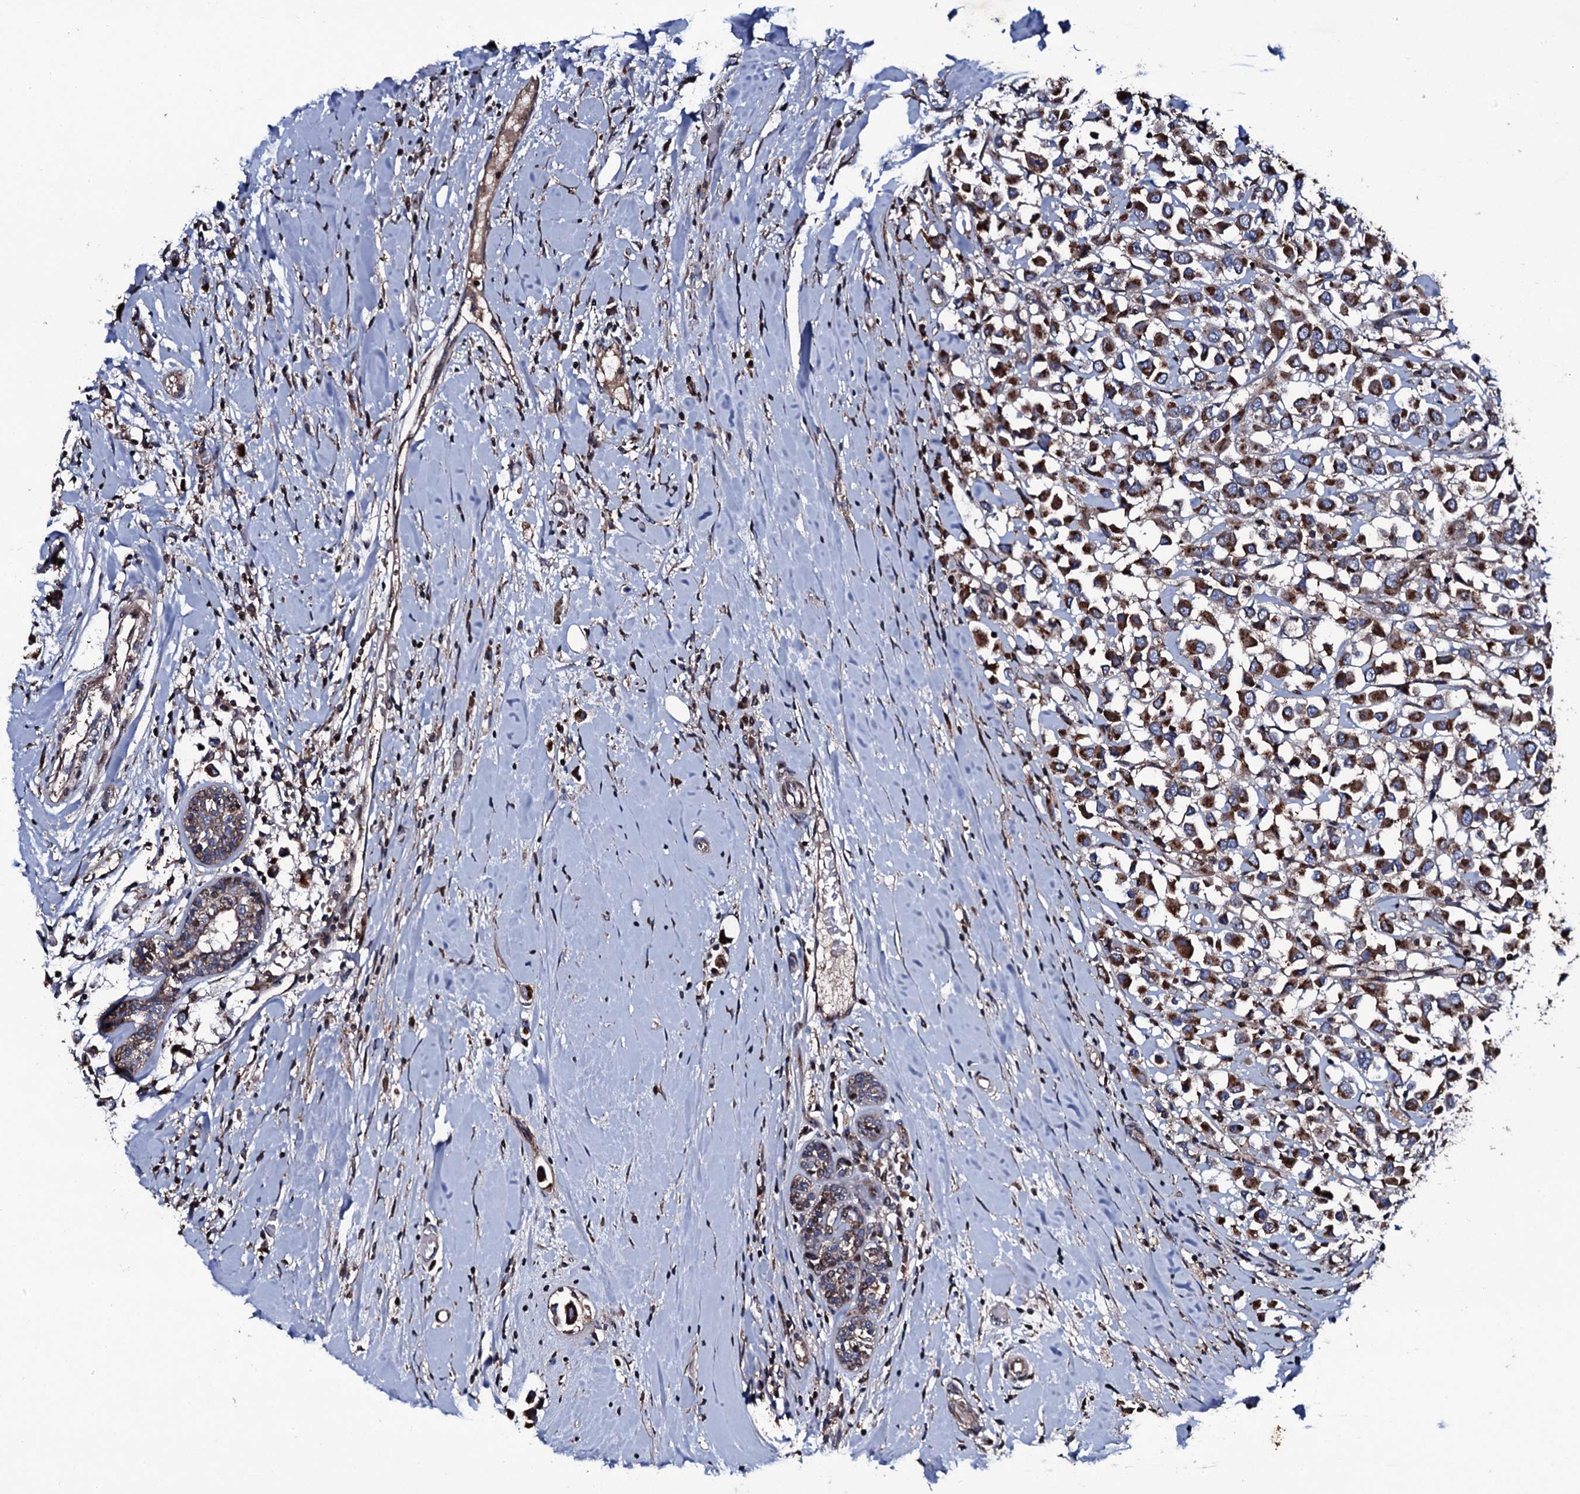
{"staining": {"intensity": "strong", "quantity": ">75%", "location": "cytoplasmic/membranous"}, "tissue": "breast cancer", "cell_type": "Tumor cells", "image_type": "cancer", "snomed": [{"axis": "morphology", "description": "Duct carcinoma"}, {"axis": "topography", "description": "Breast"}], "caption": "This histopathology image exhibits immunohistochemistry staining of human intraductal carcinoma (breast), with high strong cytoplasmic/membranous staining in approximately >75% of tumor cells.", "gene": "PLET1", "patient": {"sex": "female", "age": 61}}